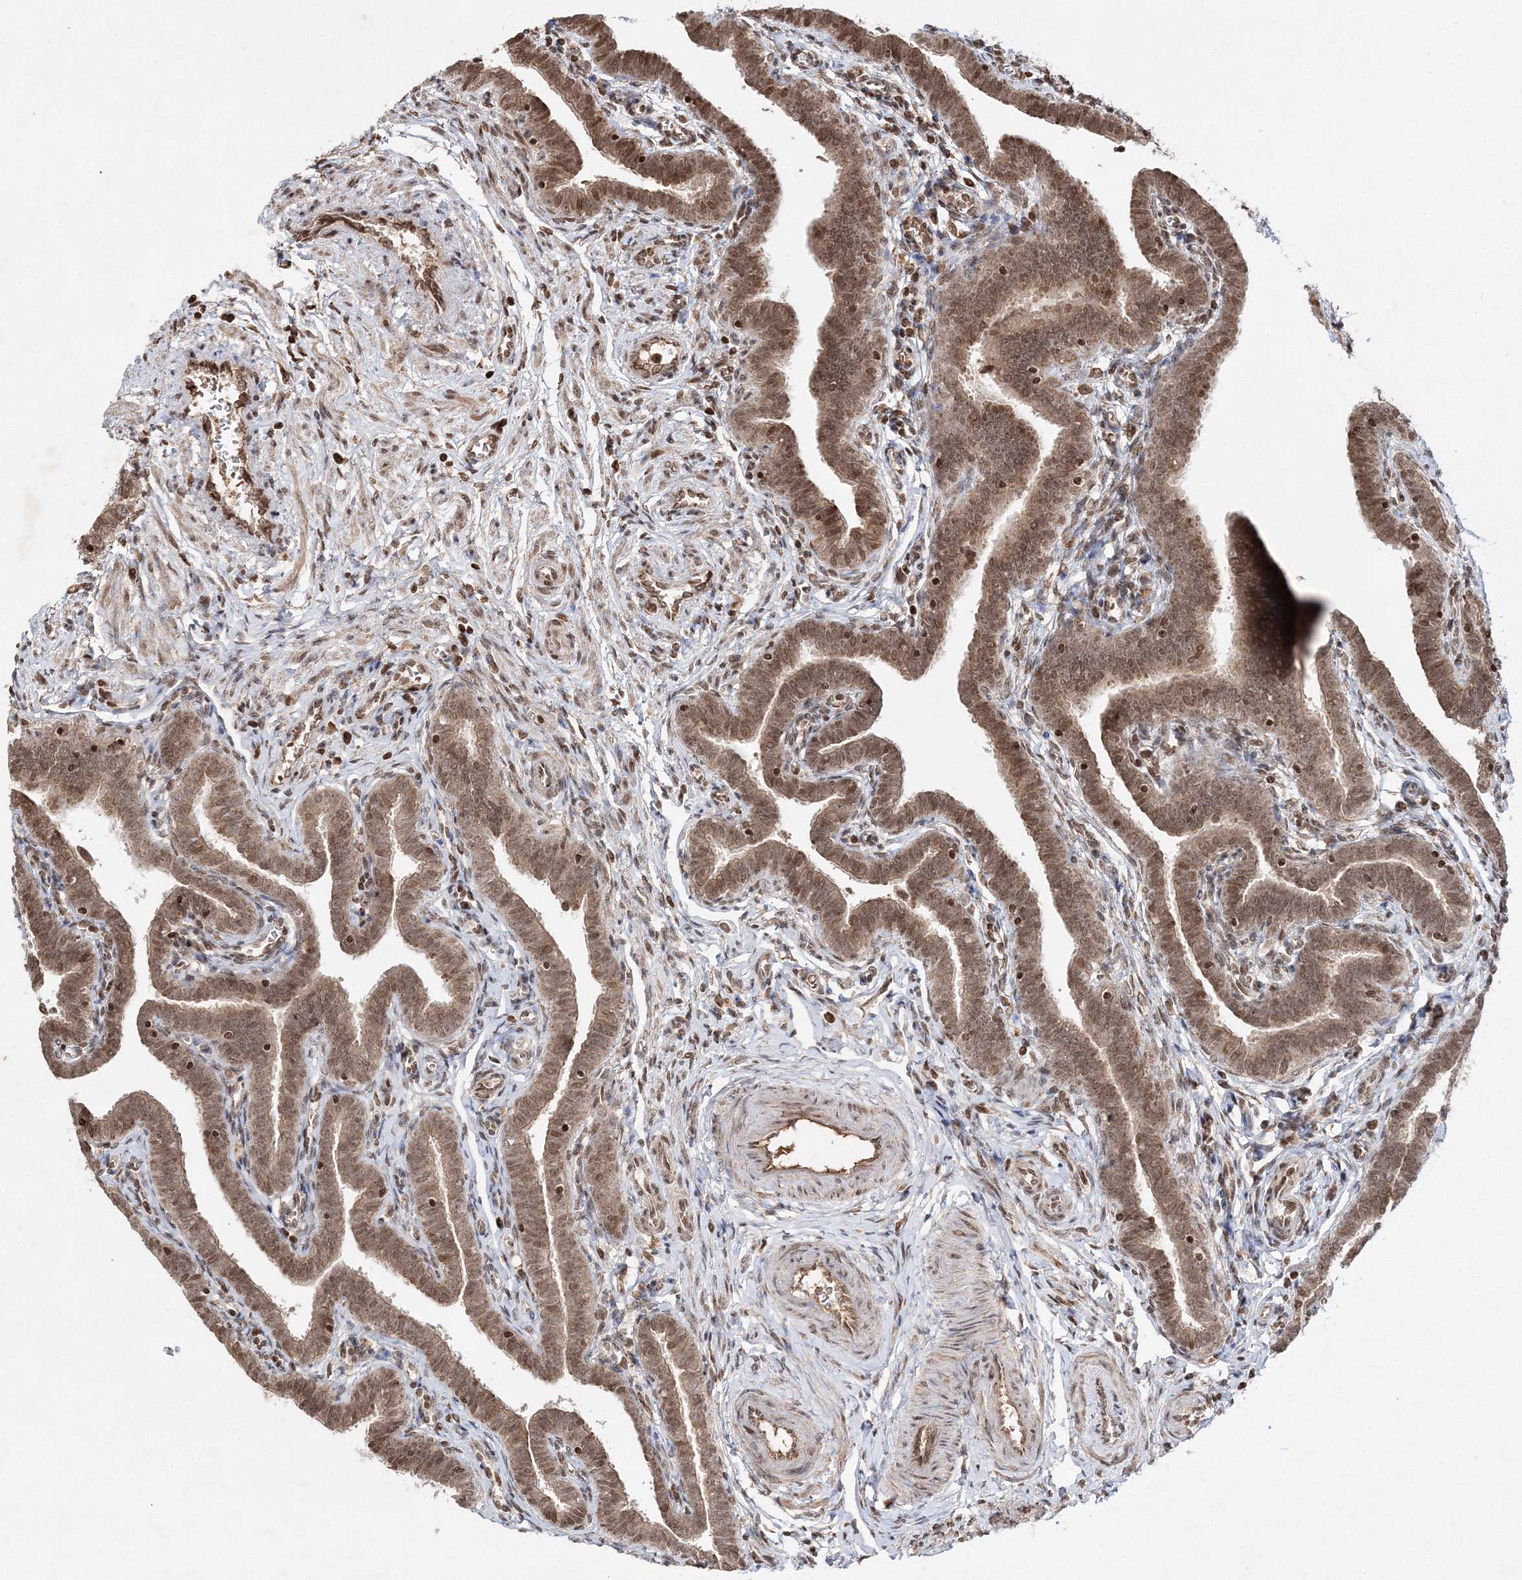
{"staining": {"intensity": "moderate", "quantity": ">75%", "location": "cytoplasmic/membranous,nuclear"}, "tissue": "fallopian tube", "cell_type": "Glandular cells", "image_type": "normal", "snomed": [{"axis": "morphology", "description": "Normal tissue, NOS"}, {"axis": "topography", "description": "Fallopian tube"}], "caption": "An immunohistochemistry photomicrograph of unremarkable tissue is shown. Protein staining in brown shows moderate cytoplasmic/membranous,nuclear positivity in fallopian tube within glandular cells.", "gene": "CARM1", "patient": {"sex": "female", "age": 36}}